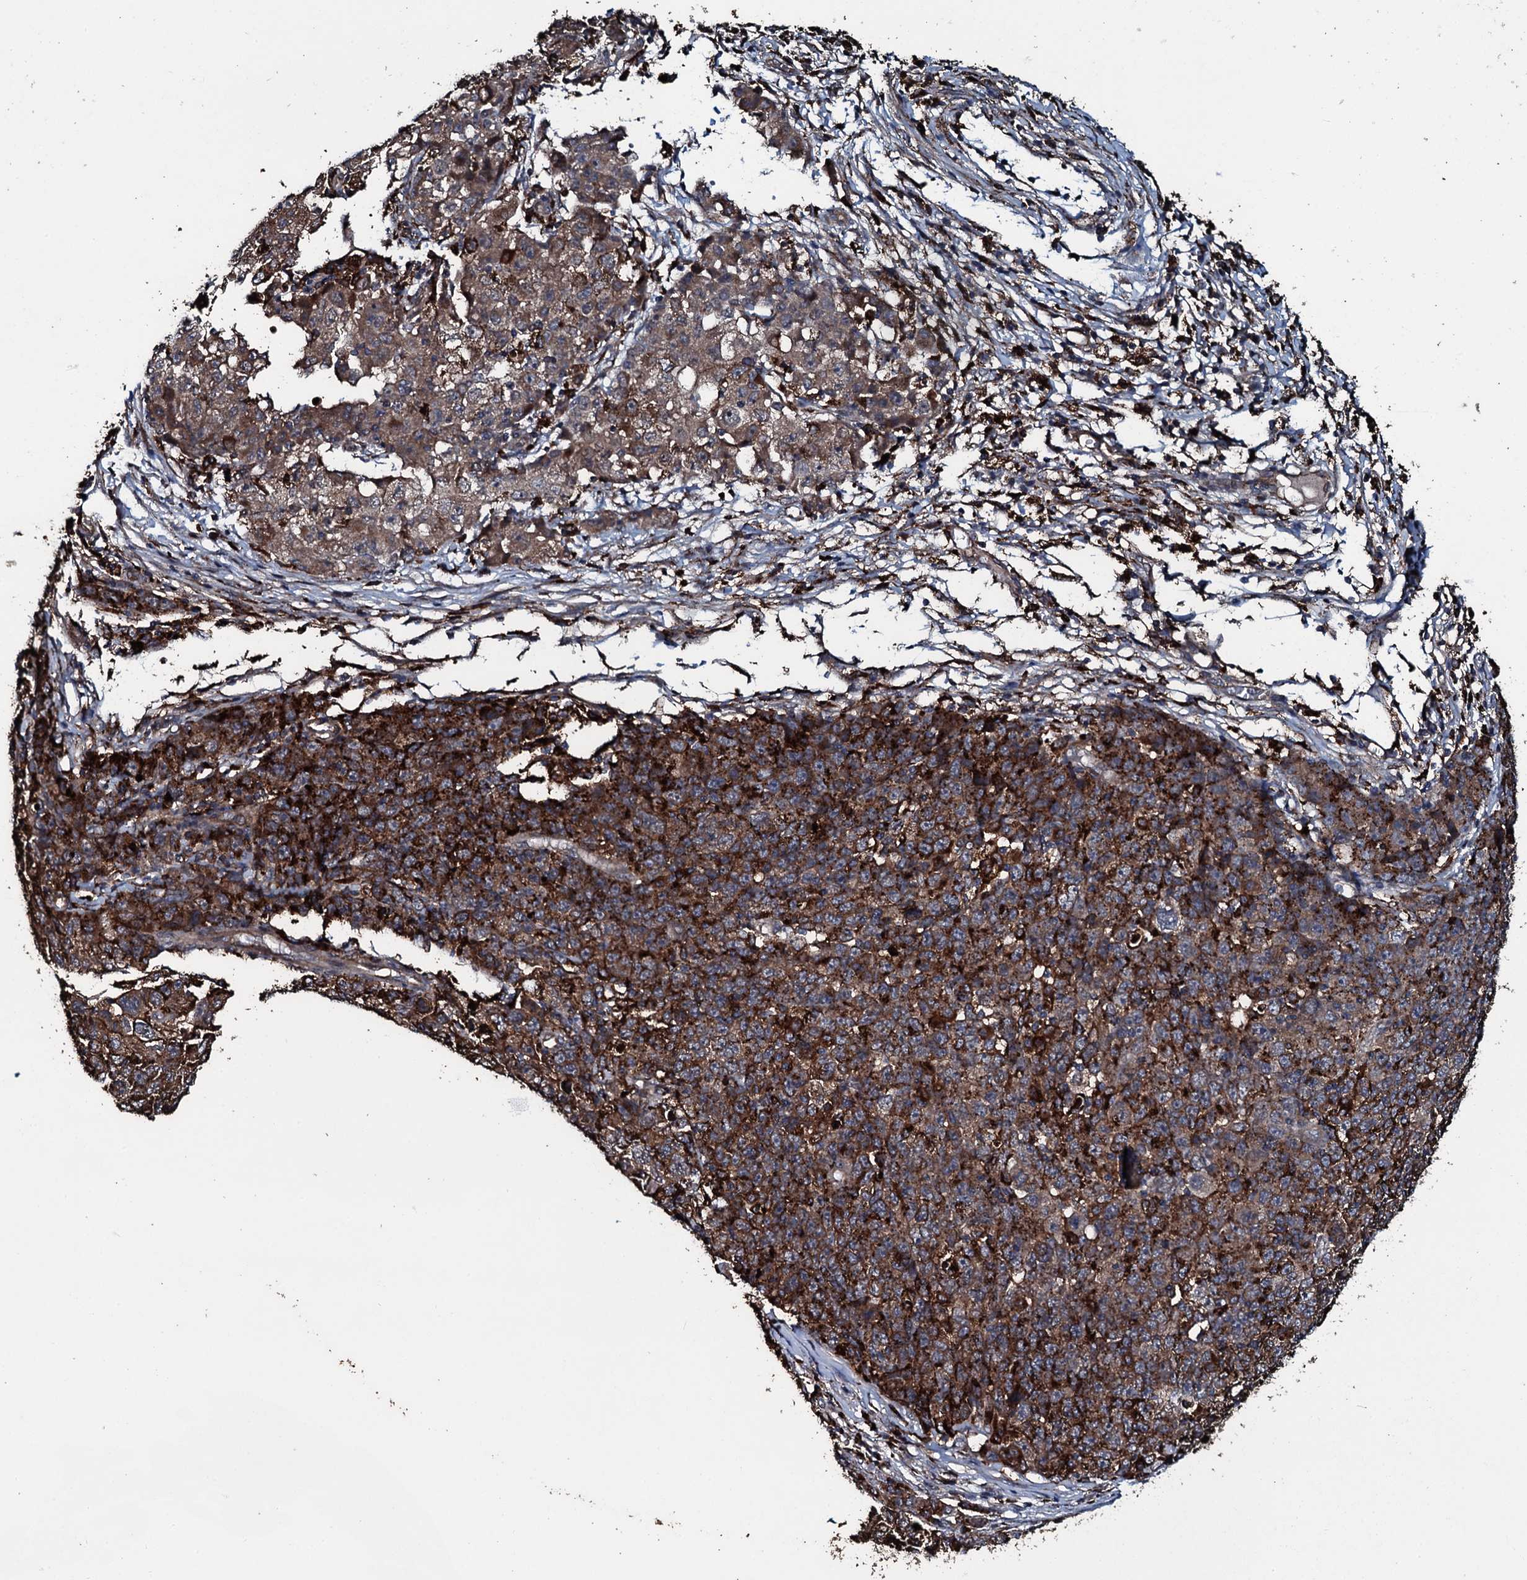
{"staining": {"intensity": "moderate", "quantity": ">75%", "location": "cytoplasmic/membranous"}, "tissue": "ovarian cancer", "cell_type": "Tumor cells", "image_type": "cancer", "snomed": [{"axis": "morphology", "description": "Carcinoma, endometroid"}, {"axis": "topography", "description": "Ovary"}], "caption": "The photomicrograph demonstrates immunohistochemical staining of ovarian cancer (endometroid carcinoma). There is moderate cytoplasmic/membranous expression is present in about >75% of tumor cells.", "gene": "TPGS2", "patient": {"sex": "female", "age": 42}}